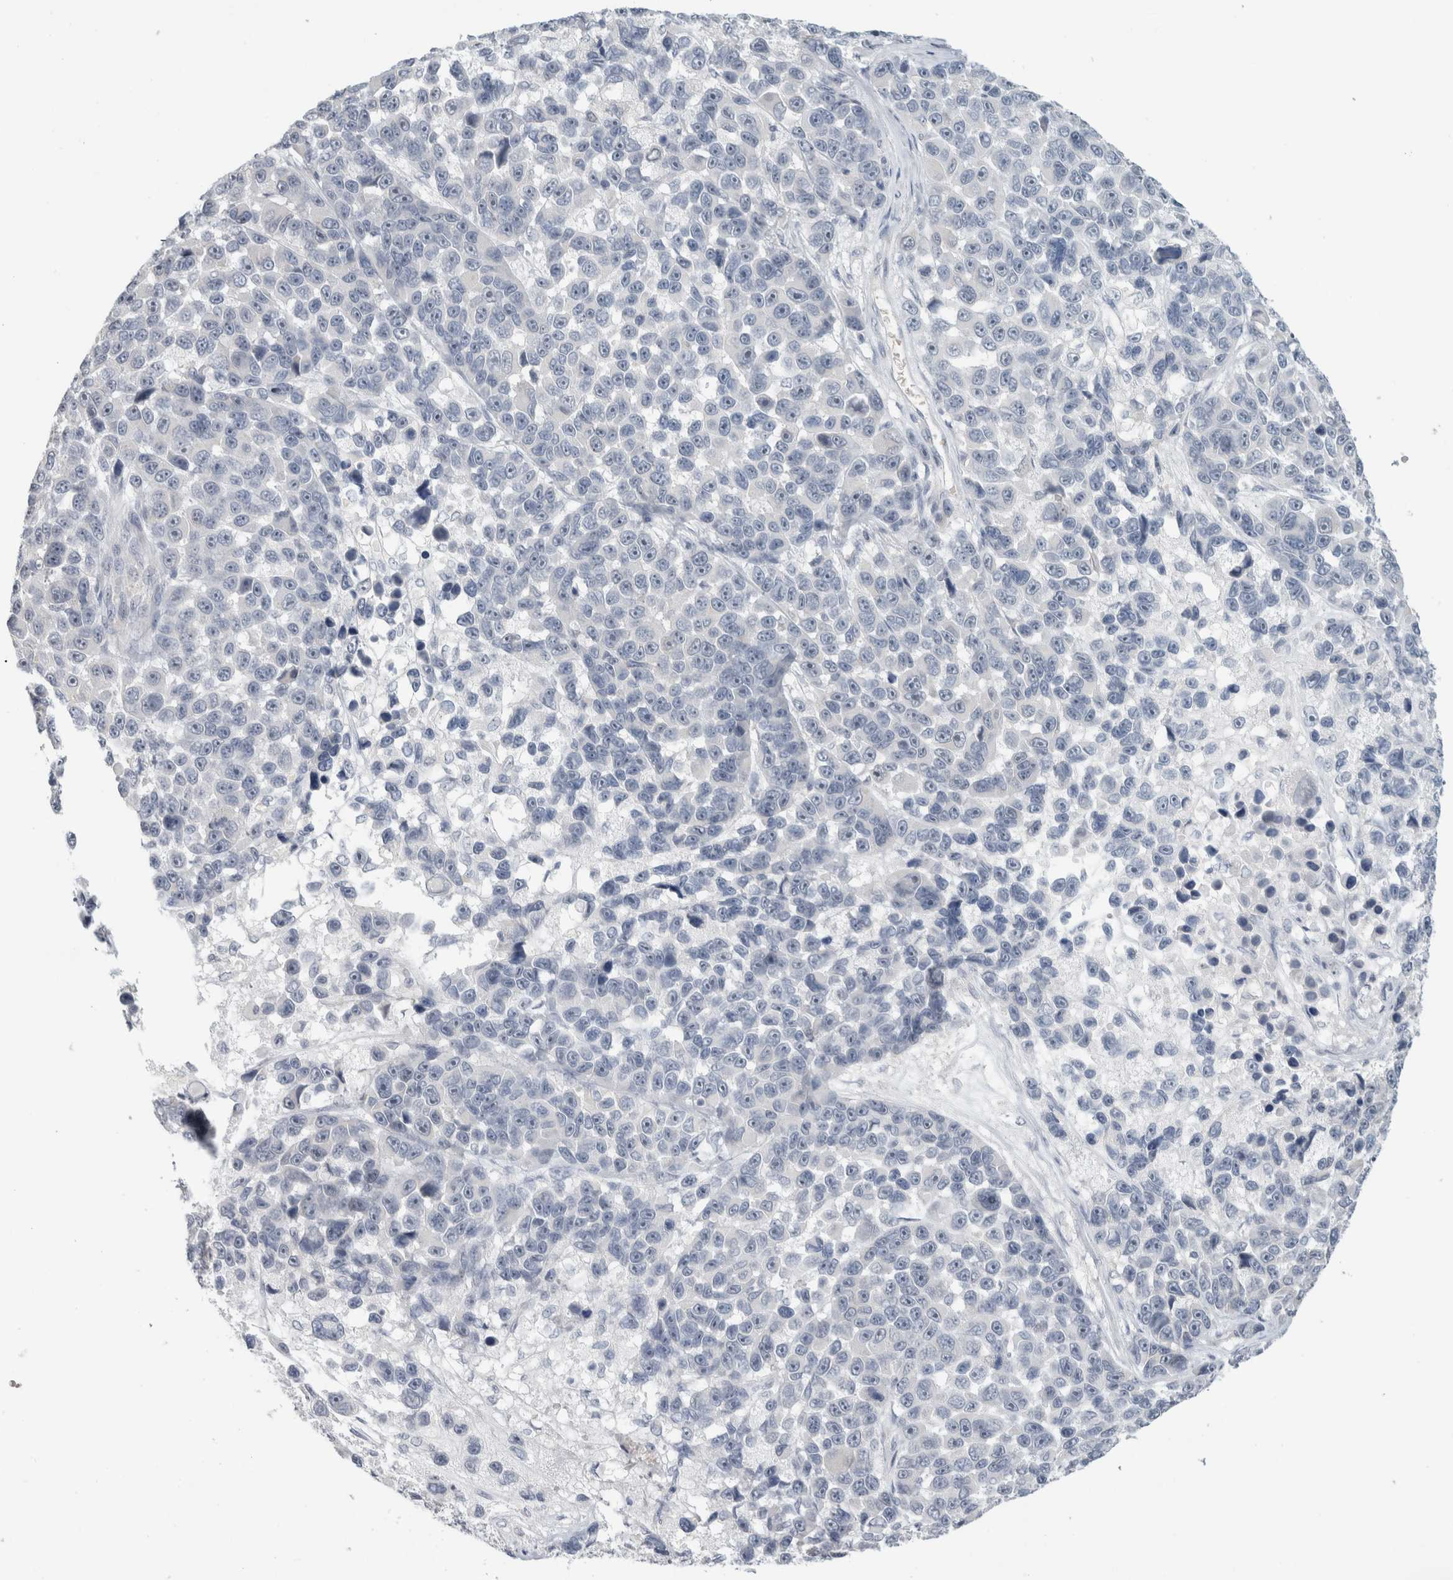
{"staining": {"intensity": "negative", "quantity": "none", "location": "none"}, "tissue": "melanoma", "cell_type": "Tumor cells", "image_type": "cancer", "snomed": [{"axis": "morphology", "description": "Malignant melanoma, NOS"}, {"axis": "topography", "description": "Skin"}], "caption": "Immunohistochemistry of malignant melanoma shows no staining in tumor cells.", "gene": "FMR1NB", "patient": {"sex": "male", "age": 53}}